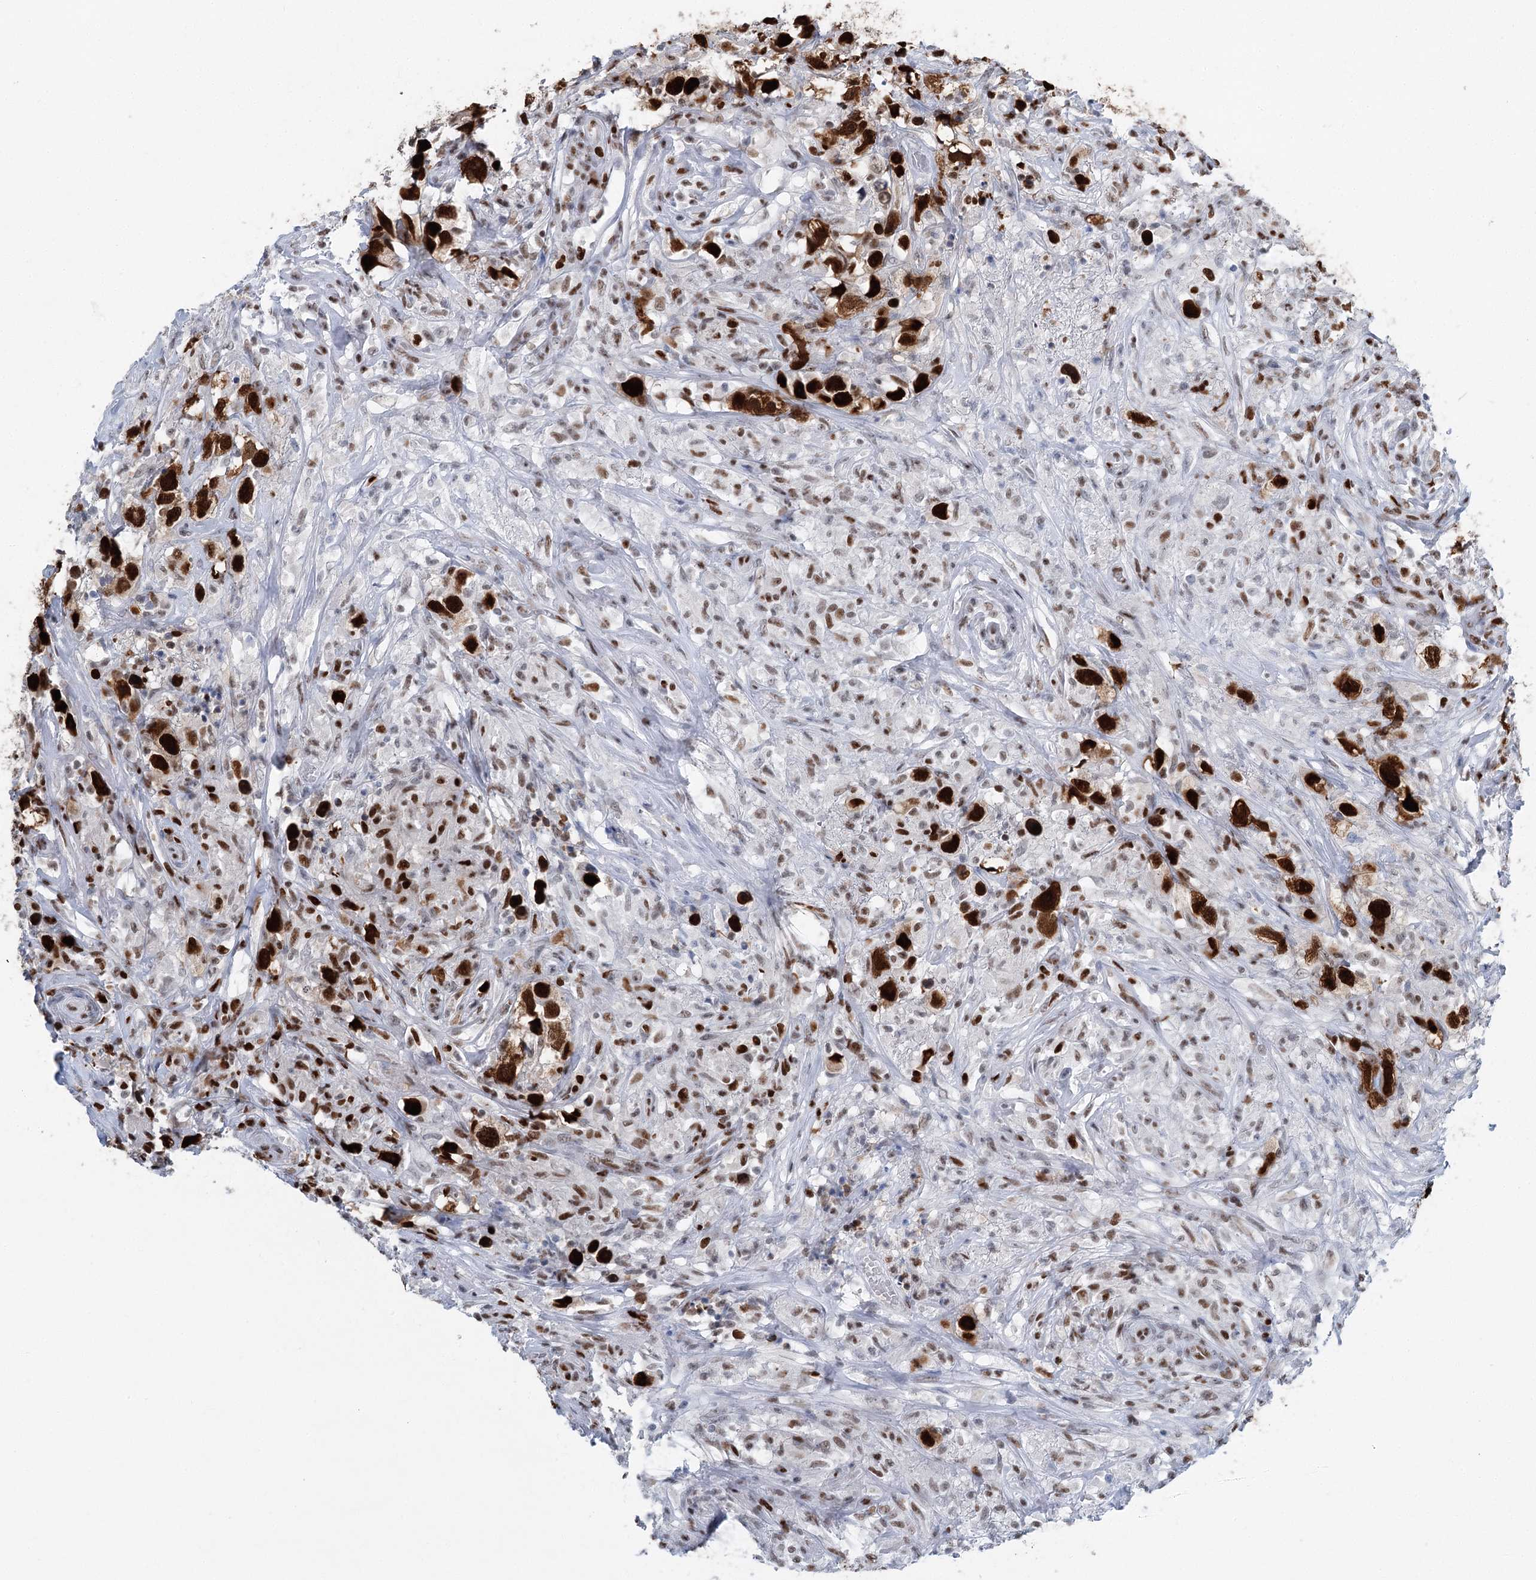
{"staining": {"intensity": "strong", "quantity": ">75%", "location": "nuclear"}, "tissue": "testis cancer", "cell_type": "Tumor cells", "image_type": "cancer", "snomed": [{"axis": "morphology", "description": "Seminoma, NOS"}, {"axis": "topography", "description": "Testis"}], "caption": "Human testis seminoma stained for a protein (brown) exhibits strong nuclear positive expression in approximately >75% of tumor cells.", "gene": "HAT1", "patient": {"sex": "male", "age": 49}}